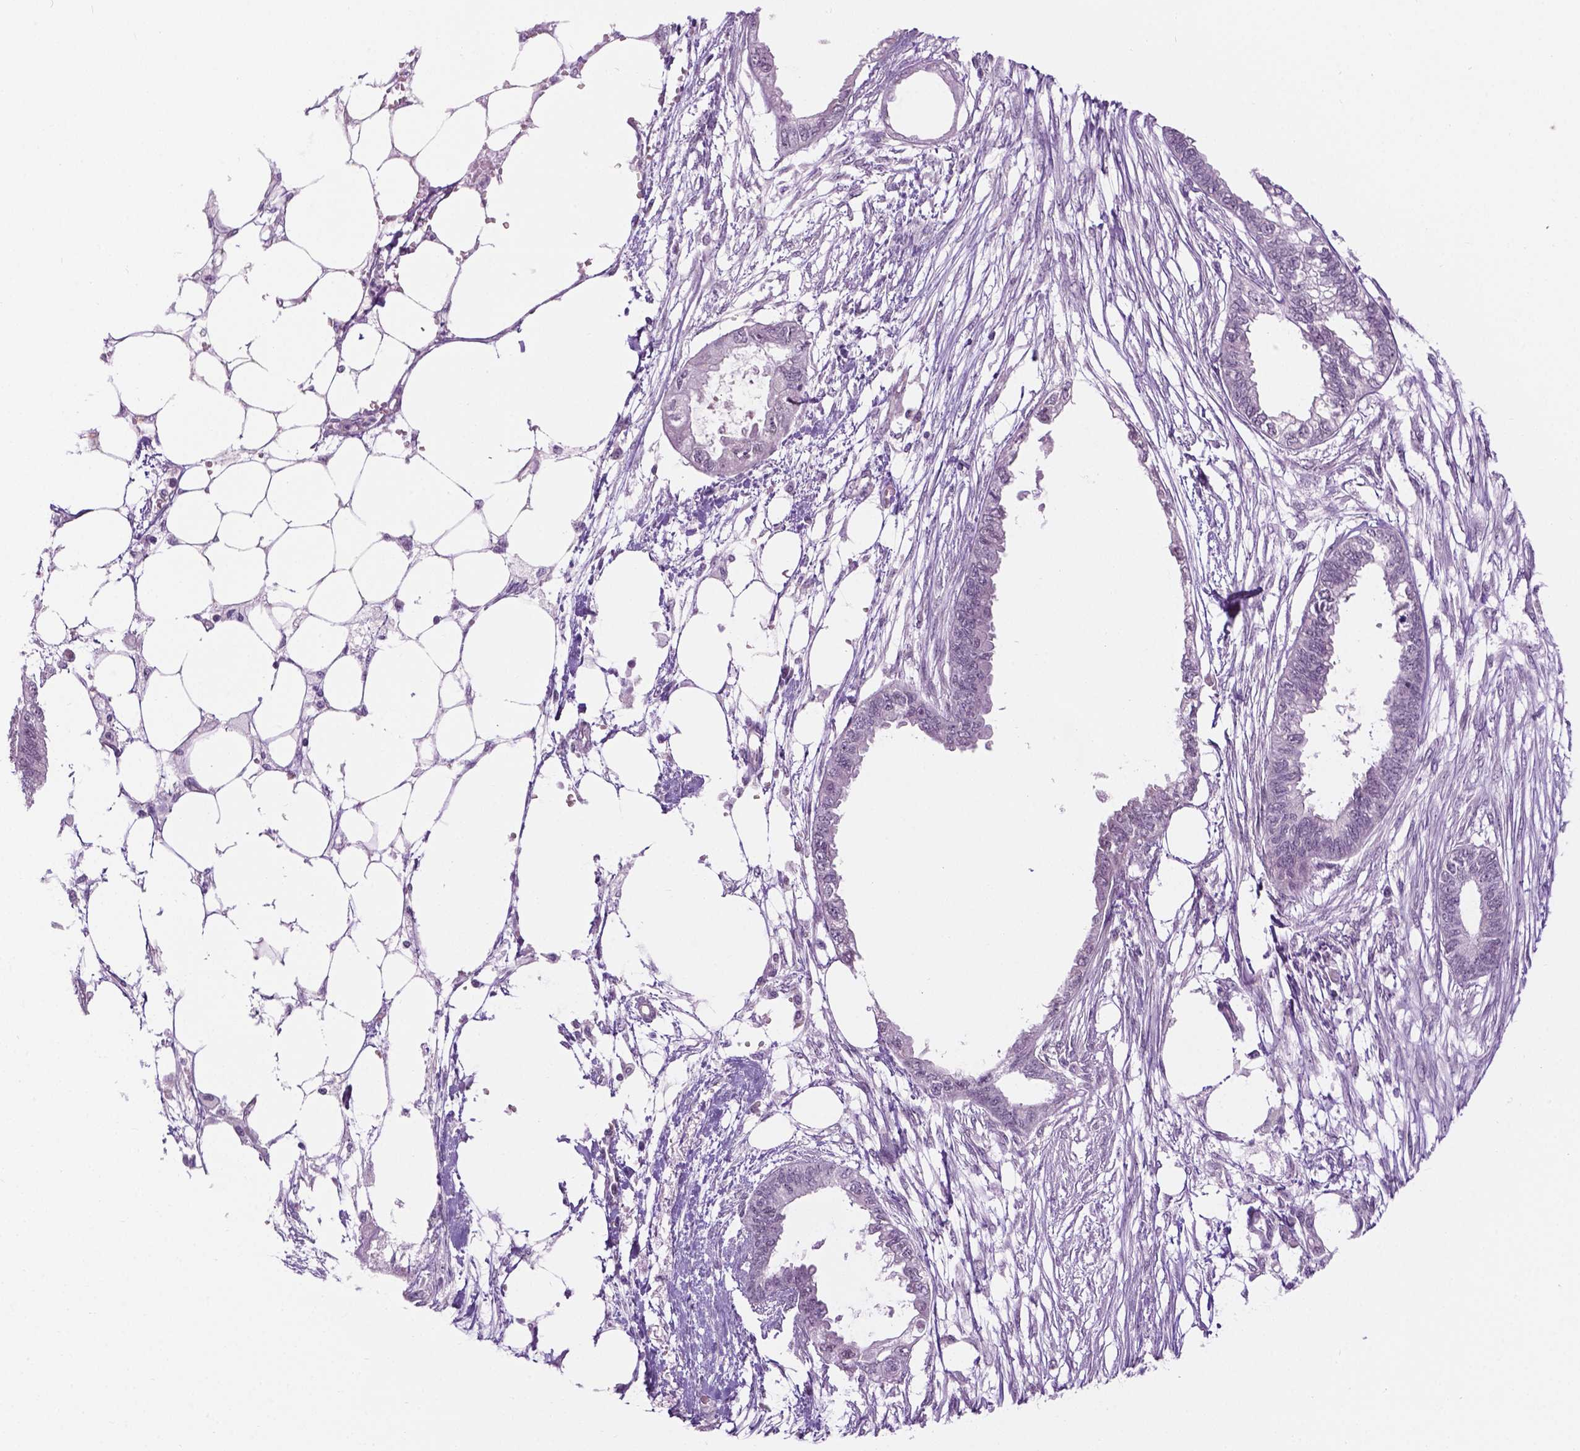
{"staining": {"intensity": "negative", "quantity": "none", "location": "none"}, "tissue": "endometrial cancer", "cell_type": "Tumor cells", "image_type": "cancer", "snomed": [{"axis": "morphology", "description": "Adenocarcinoma, NOS"}, {"axis": "morphology", "description": "Adenocarcinoma, metastatic, NOS"}, {"axis": "topography", "description": "Adipose tissue"}, {"axis": "topography", "description": "Endometrium"}], "caption": "Immunohistochemistry (IHC) of metastatic adenocarcinoma (endometrial) reveals no positivity in tumor cells.", "gene": "DENND4A", "patient": {"sex": "female", "age": 67}}